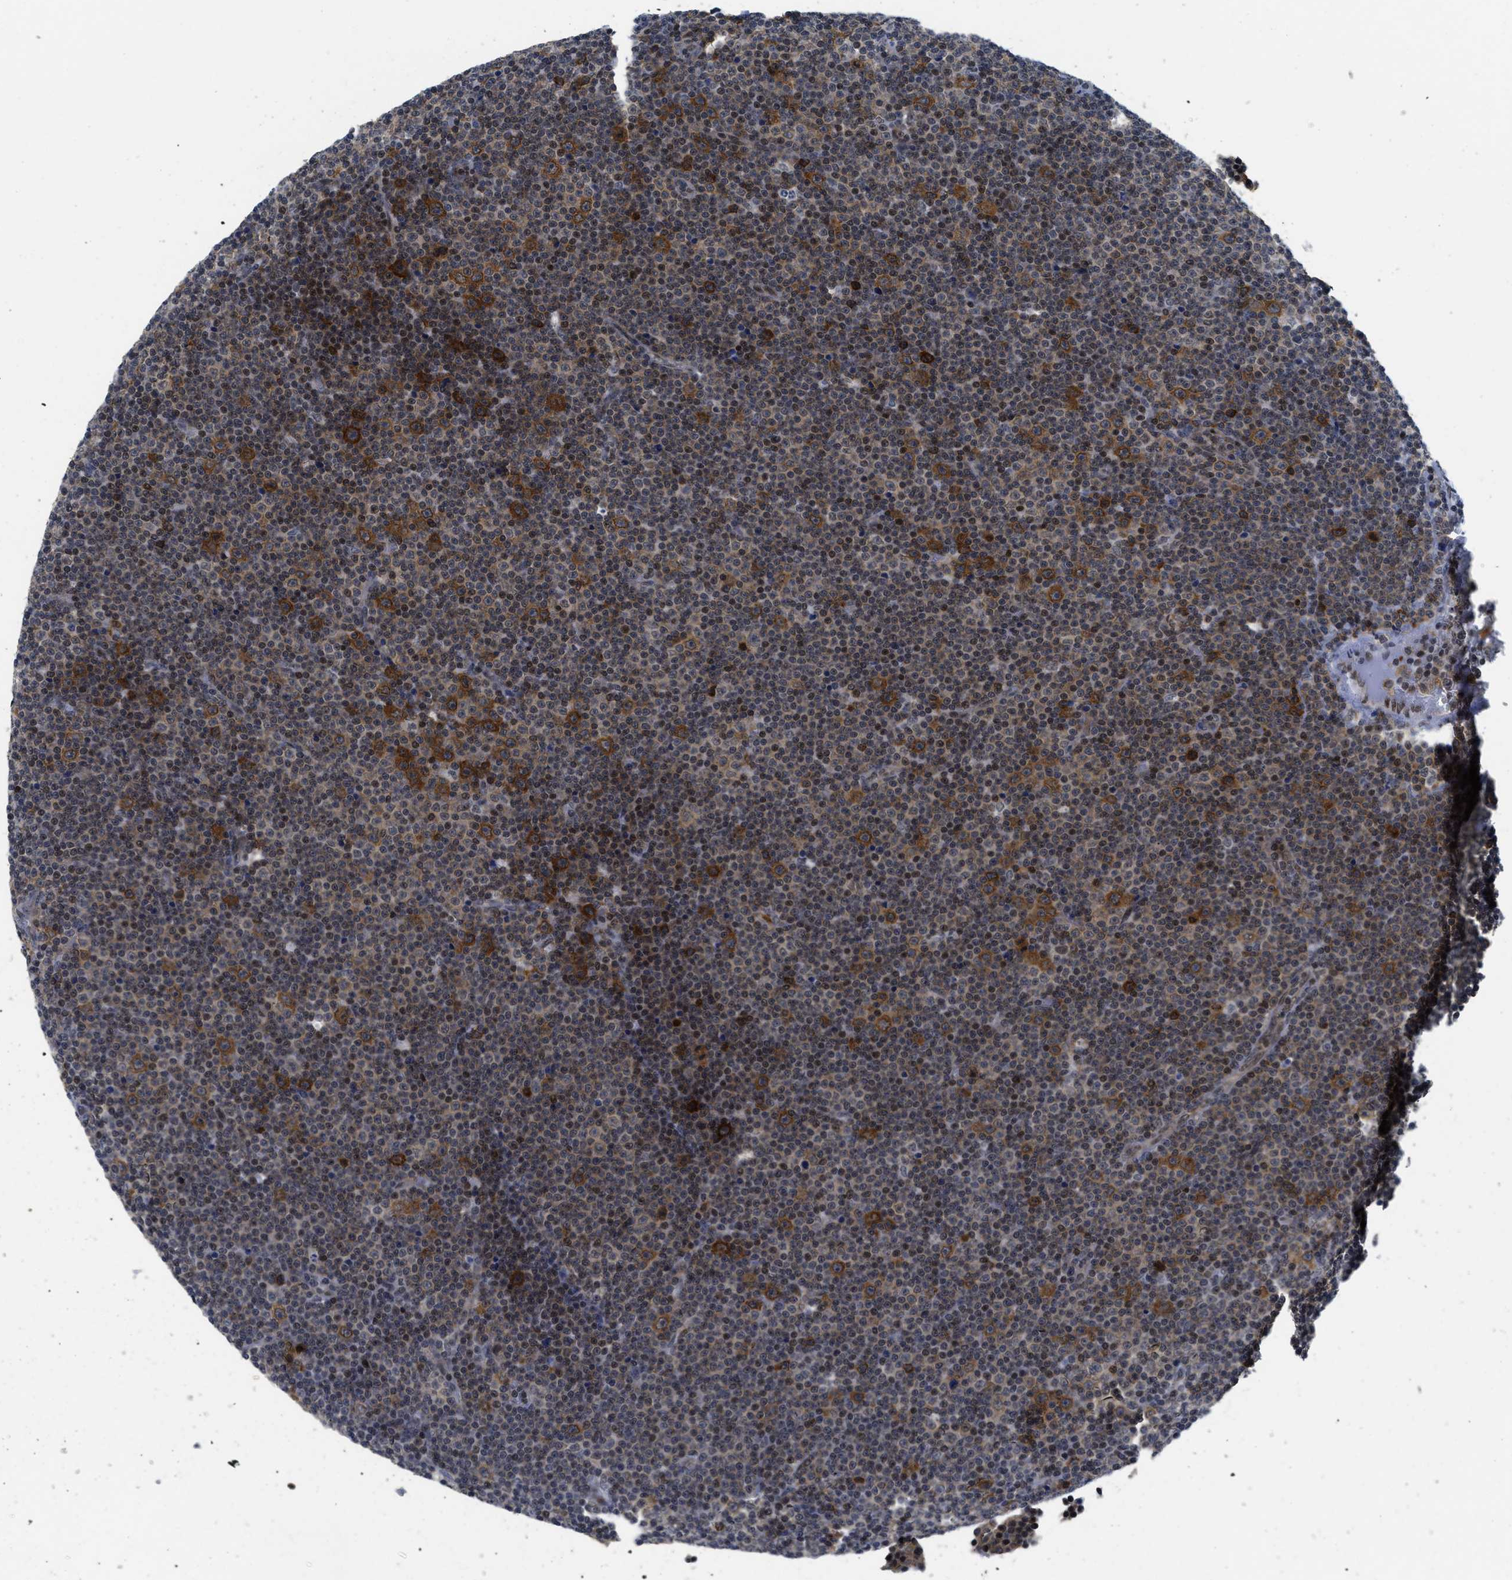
{"staining": {"intensity": "moderate", "quantity": ">75%", "location": "cytoplasmic/membranous"}, "tissue": "lymphoma", "cell_type": "Tumor cells", "image_type": "cancer", "snomed": [{"axis": "morphology", "description": "Malignant lymphoma, non-Hodgkin's type, Low grade"}, {"axis": "topography", "description": "Lymph node"}], "caption": "Tumor cells exhibit moderate cytoplasmic/membranous staining in about >75% of cells in lymphoma. Immunohistochemistry stains the protein of interest in brown and the nuclei are stained blue.", "gene": "HIF1A", "patient": {"sex": "female", "age": 67}}